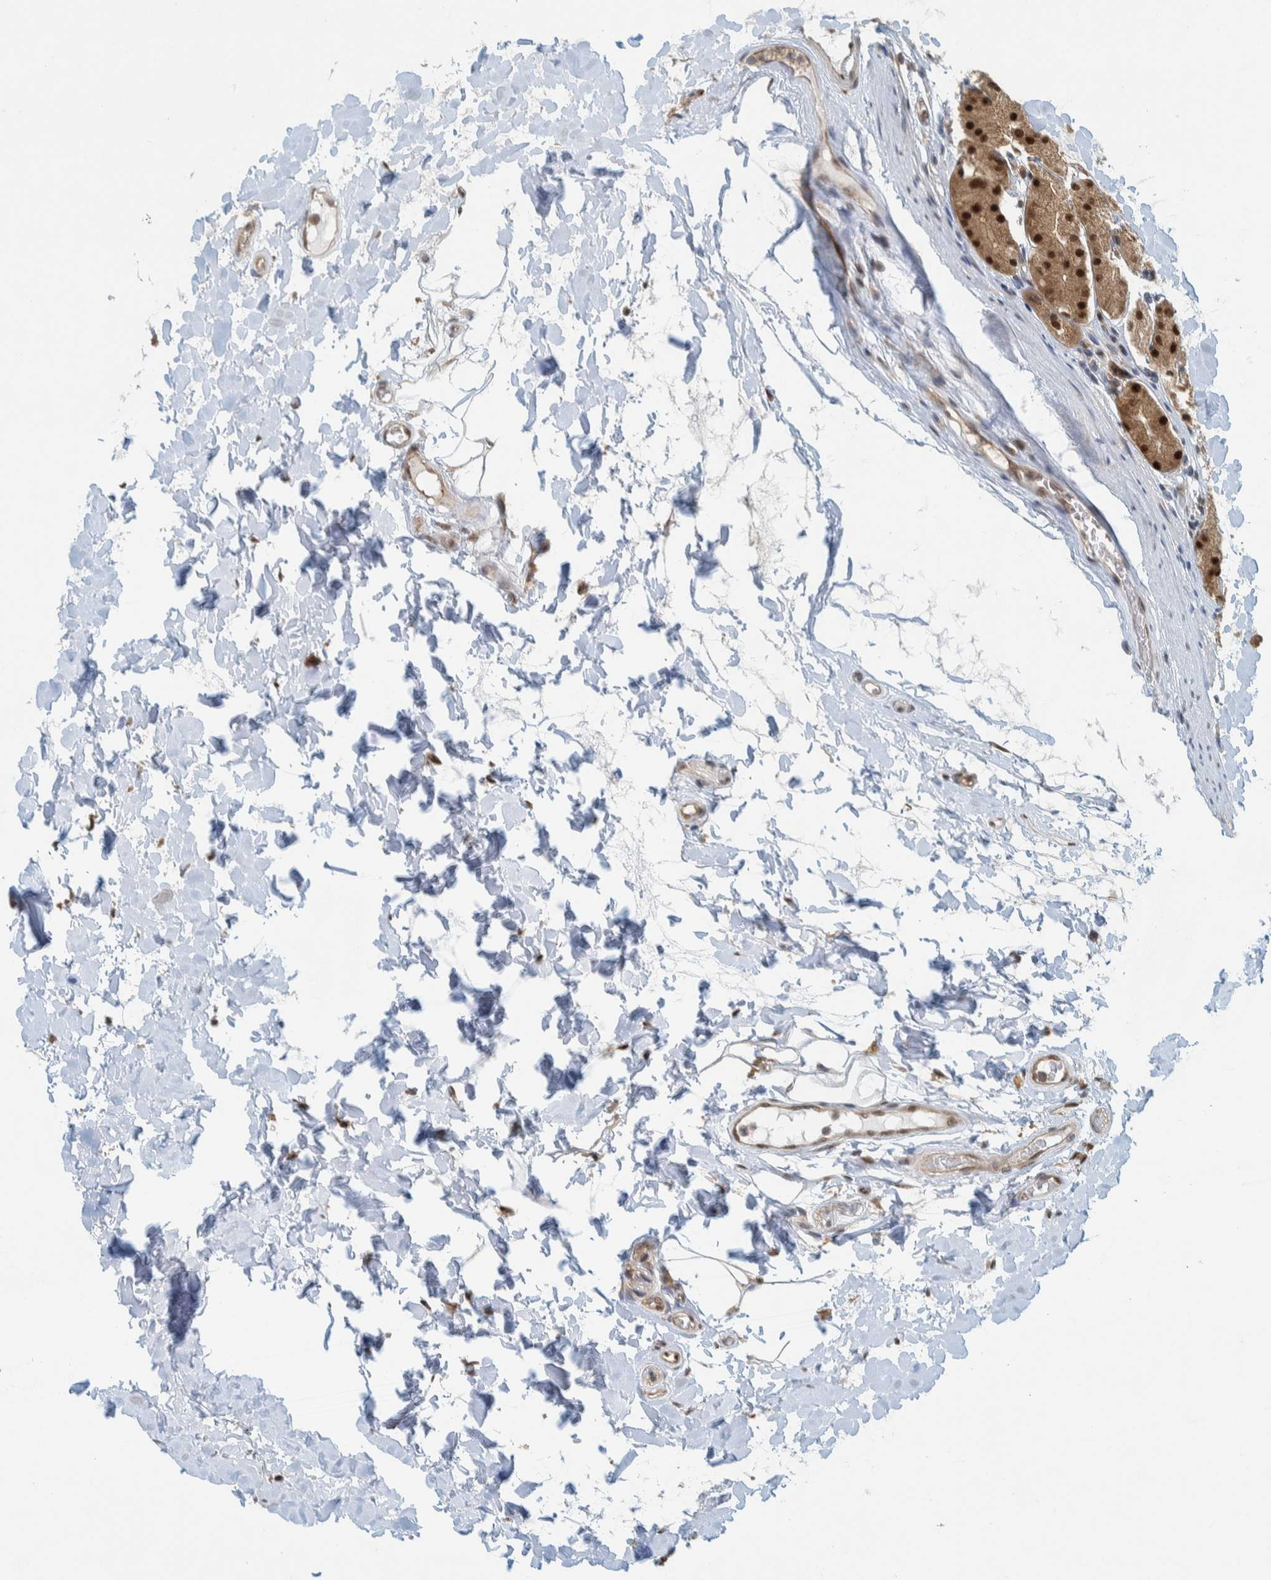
{"staining": {"intensity": "strong", "quantity": ">75%", "location": "cytoplasmic/membranous,nuclear"}, "tissue": "stomach", "cell_type": "Glandular cells", "image_type": "normal", "snomed": [{"axis": "morphology", "description": "Normal tissue, NOS"}, {"axis": "topography", "description": "Stomach"}, {"axis": "topography", "description": "Stomach, lower"}], "caption": "Stomach stained with DAB immunohistochemistry demonstrates high levels of strong cytoplasmic/membranous,nuclear positivity in approximately >75% of glandular cells.", "gene": "COPS3", "patient": {"sex": "female", "age": 56}}